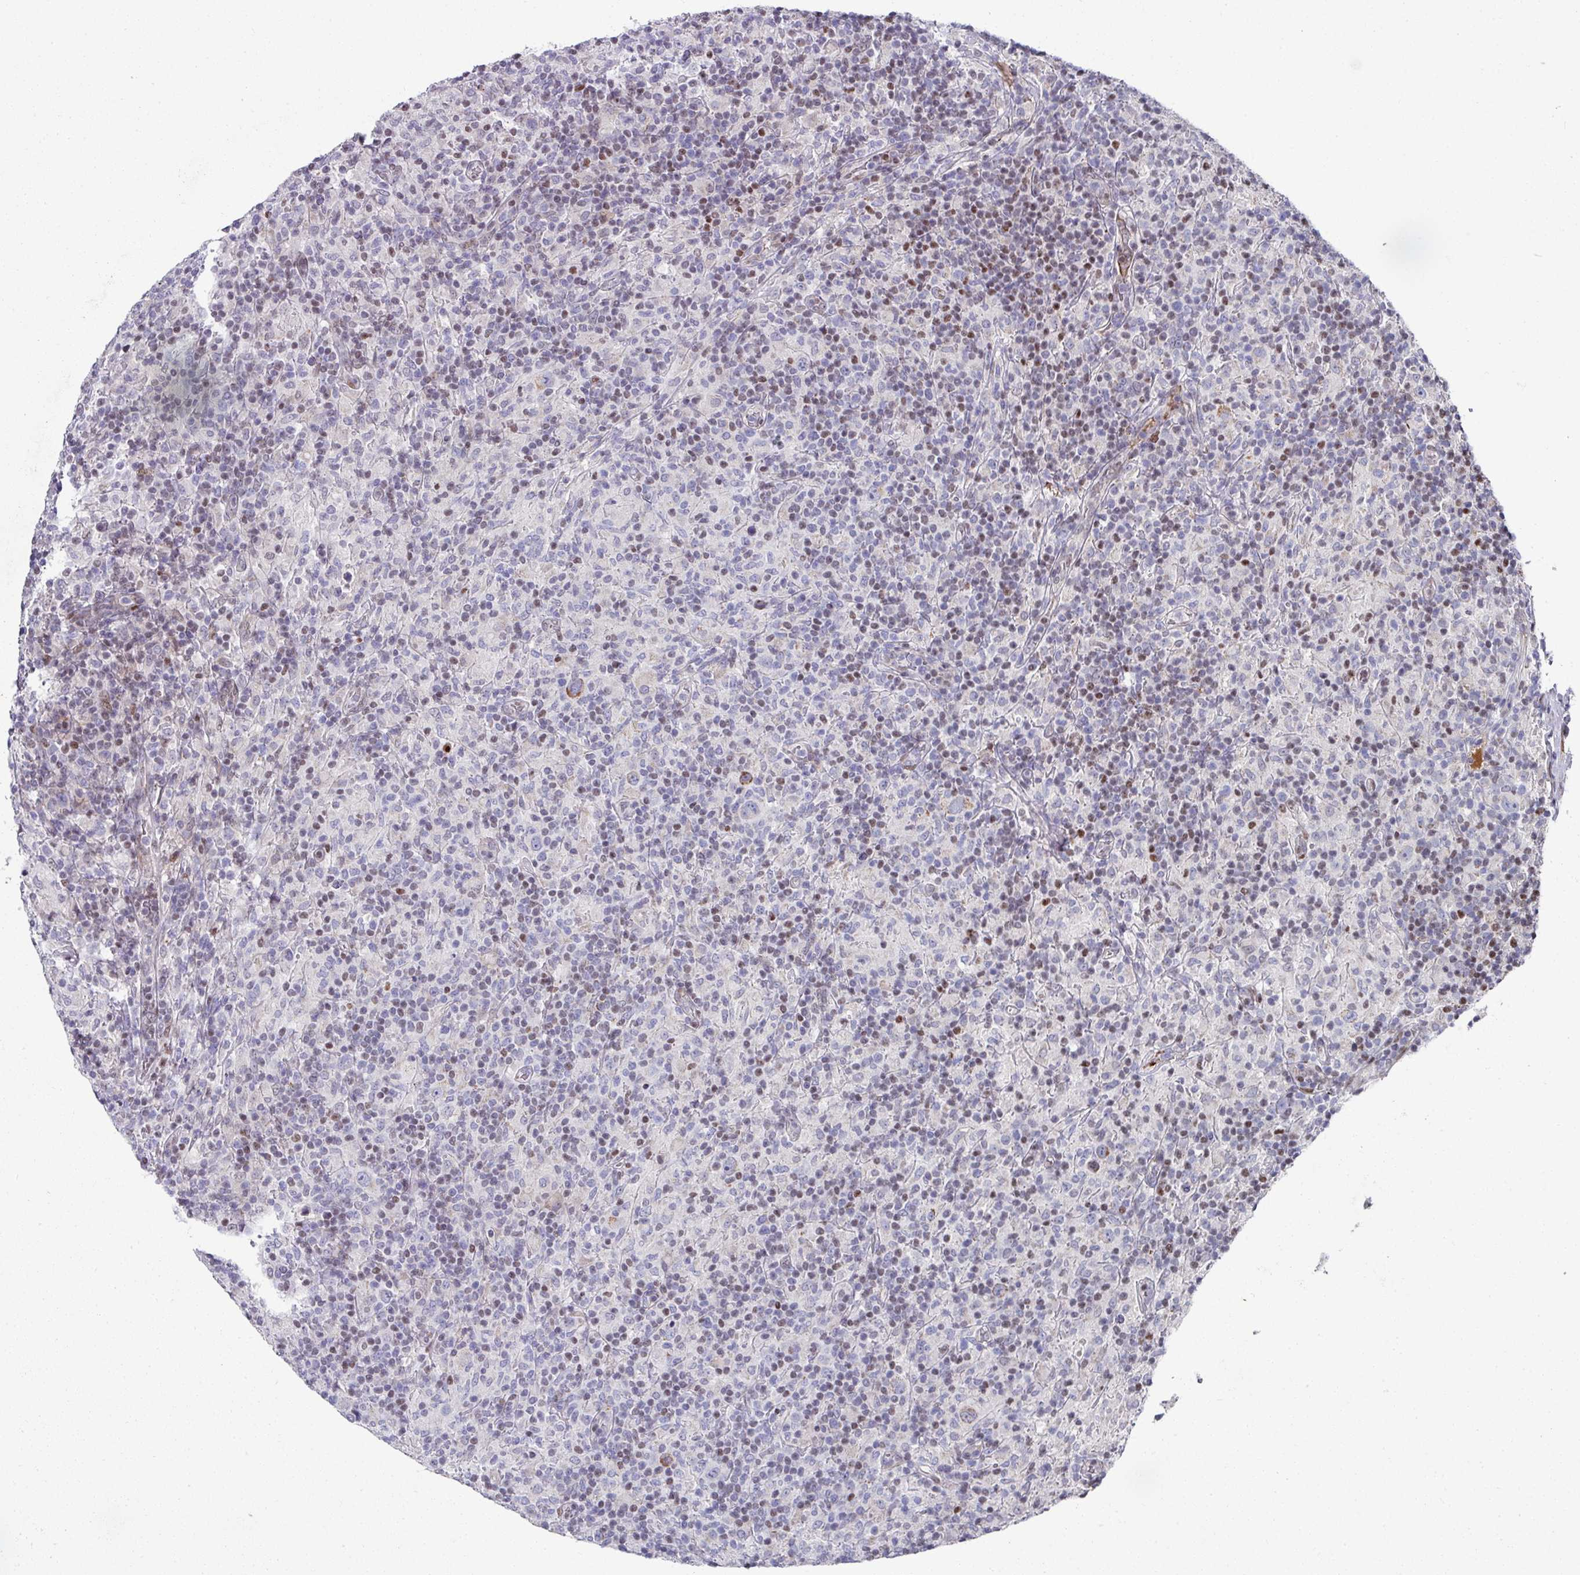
{"staining": {"intensity": "negative", "quantity": "none", "location": "none"}, "tissue": "lymphoma", "cell_type": "Tumor cells", "image_type": "cancer", "snomed": [{"axis": "morphology", "description": "Hodgkin's disease, NOS"}, {"axis": "topography", "description": "Lymph node"}], "caption": "An immunohistochemistry image of lymphoma is shown. There is no staining in tumor cells of lymphoma.", "gene": "CBX7", "patient": {"sex": "male", "age": 70}}